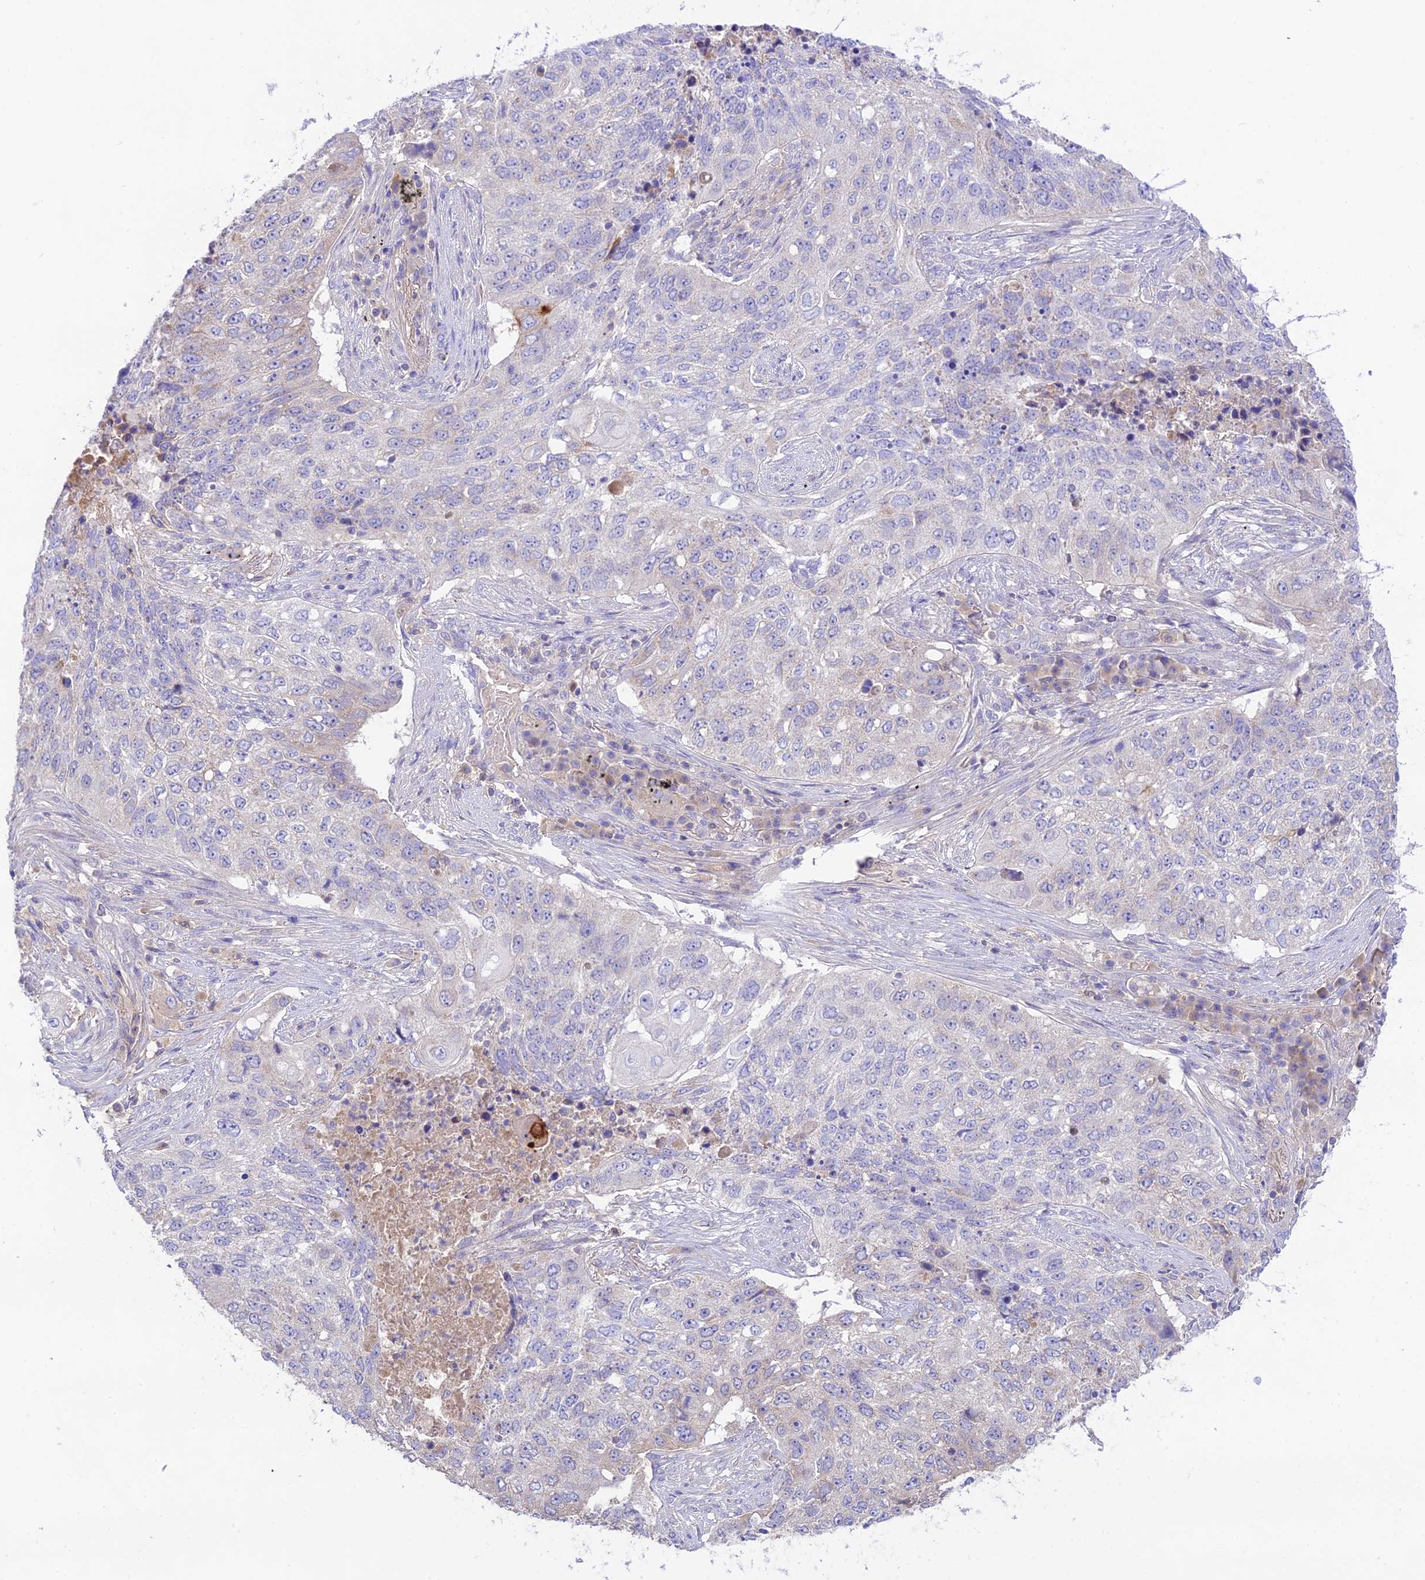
{"staining": {"intensity": "negative", "quantity": "none", "location": "none"}, "tissue": "lung cancer", "cell_type": "Tumor cells", "image_type": "cancer", "snomed": [{"axis": "morphology", "description": "Squamous cell carcinoma, NOS"}, {"axis": "topography", "description": "Lung"}], "caption": "High magnification brightfield microscopy of lung squamous cell carcinoma stained with DAB (3,3'-diaminobenzidine) (brown) and counterstained with hematoxylin (blue): tumor cells show no significant staining.", "gene": "NLRP9", "patient": {"sex": "female", "age": 63}}